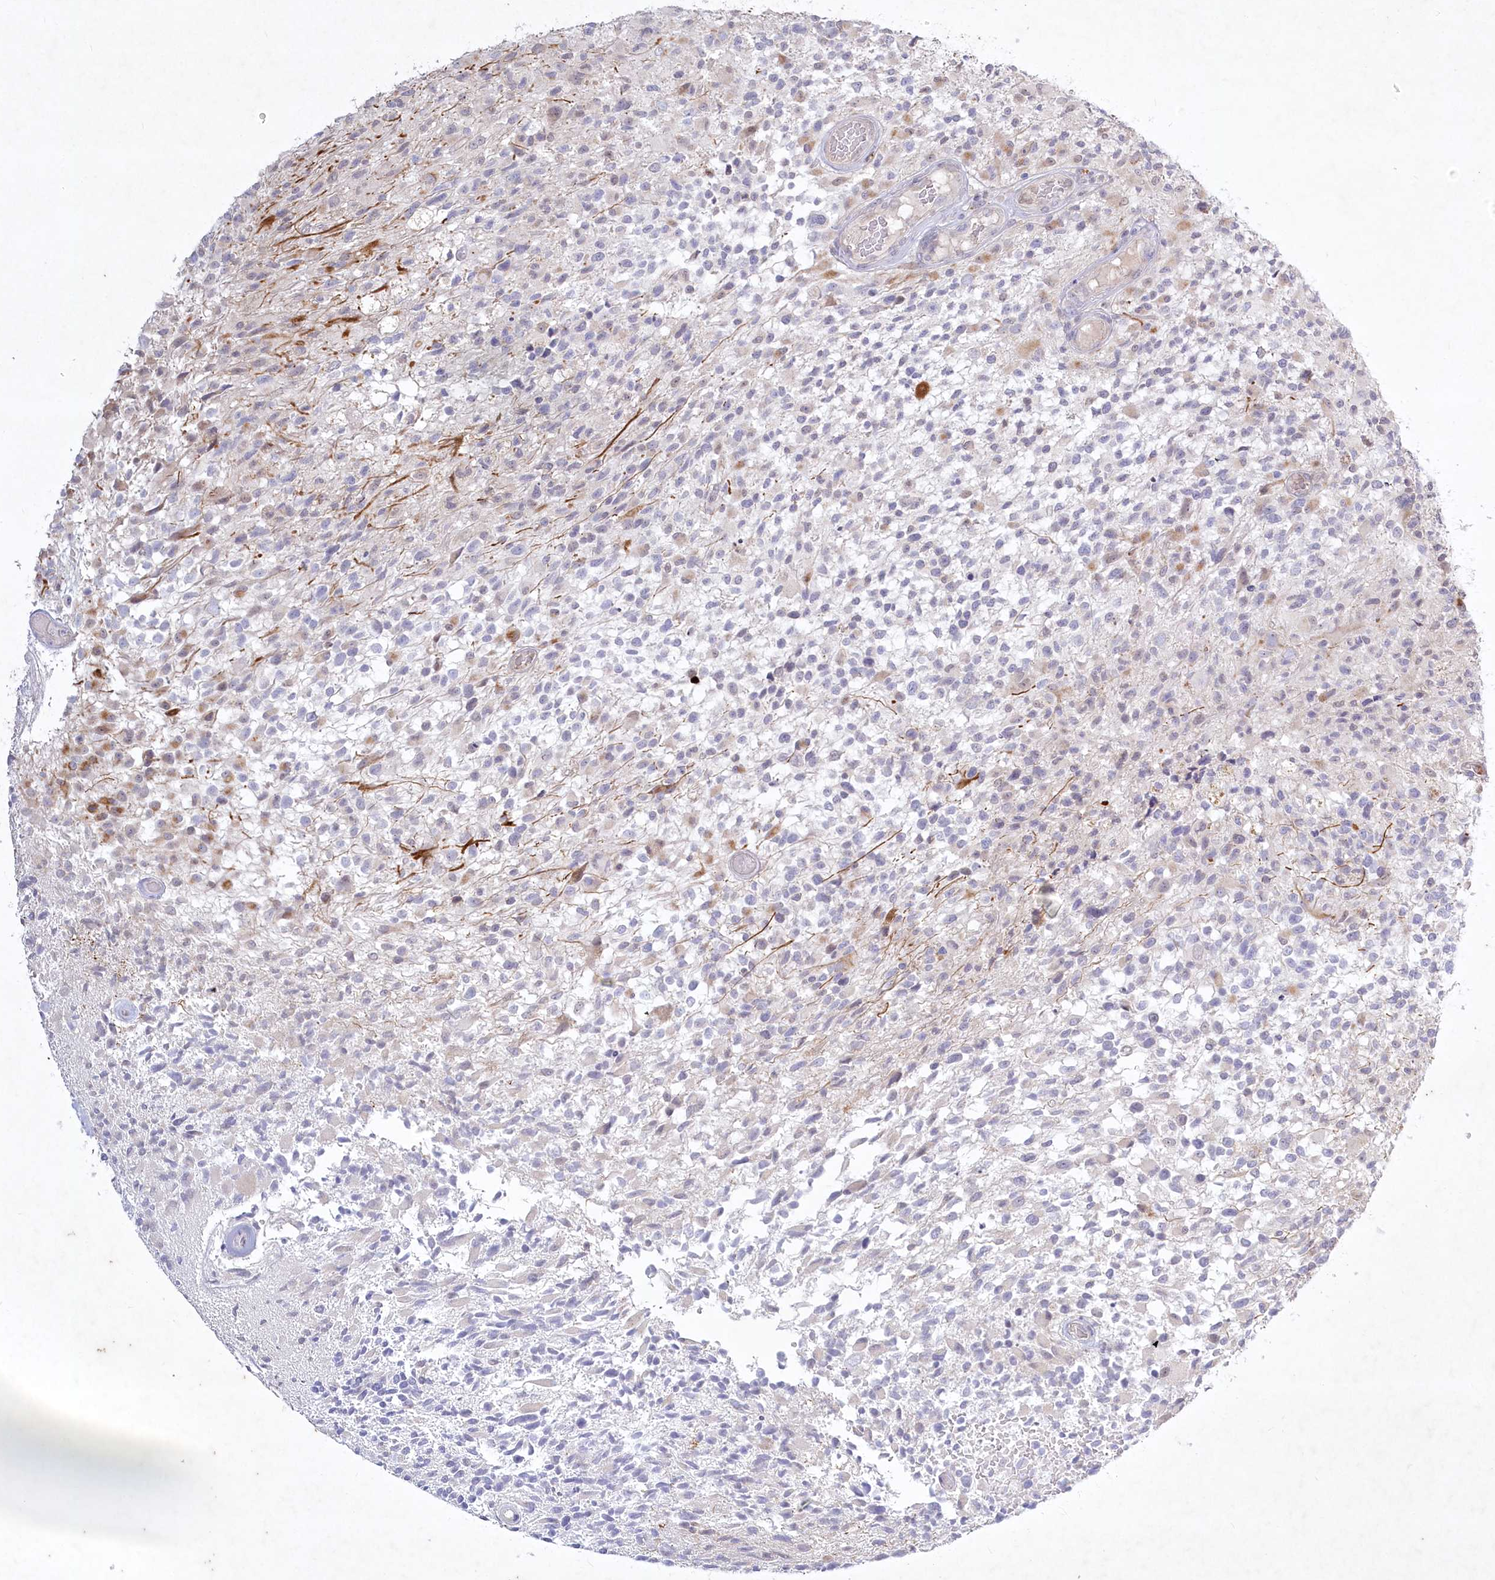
{"staining": {"intensity": "negative", "quantity": "none", "location": "none"}, "tissue": "glioma", "cell_type": "Tumor cells", "image_type": "cancer", "snomed": [{"axis": "morphology", "description": "Glioma, malignant, High grade"}, {"axis": "morphology", "description": "Glioblastoma, NOS"}, {"axis": "topography", "description": "Brain"}], "caption": "Human glioma stained for a protein using immunohistochemistry displays no expression in tumor cells.", "gene": "ABITRAM", "patient": {"sex": "male", "age": 60}}